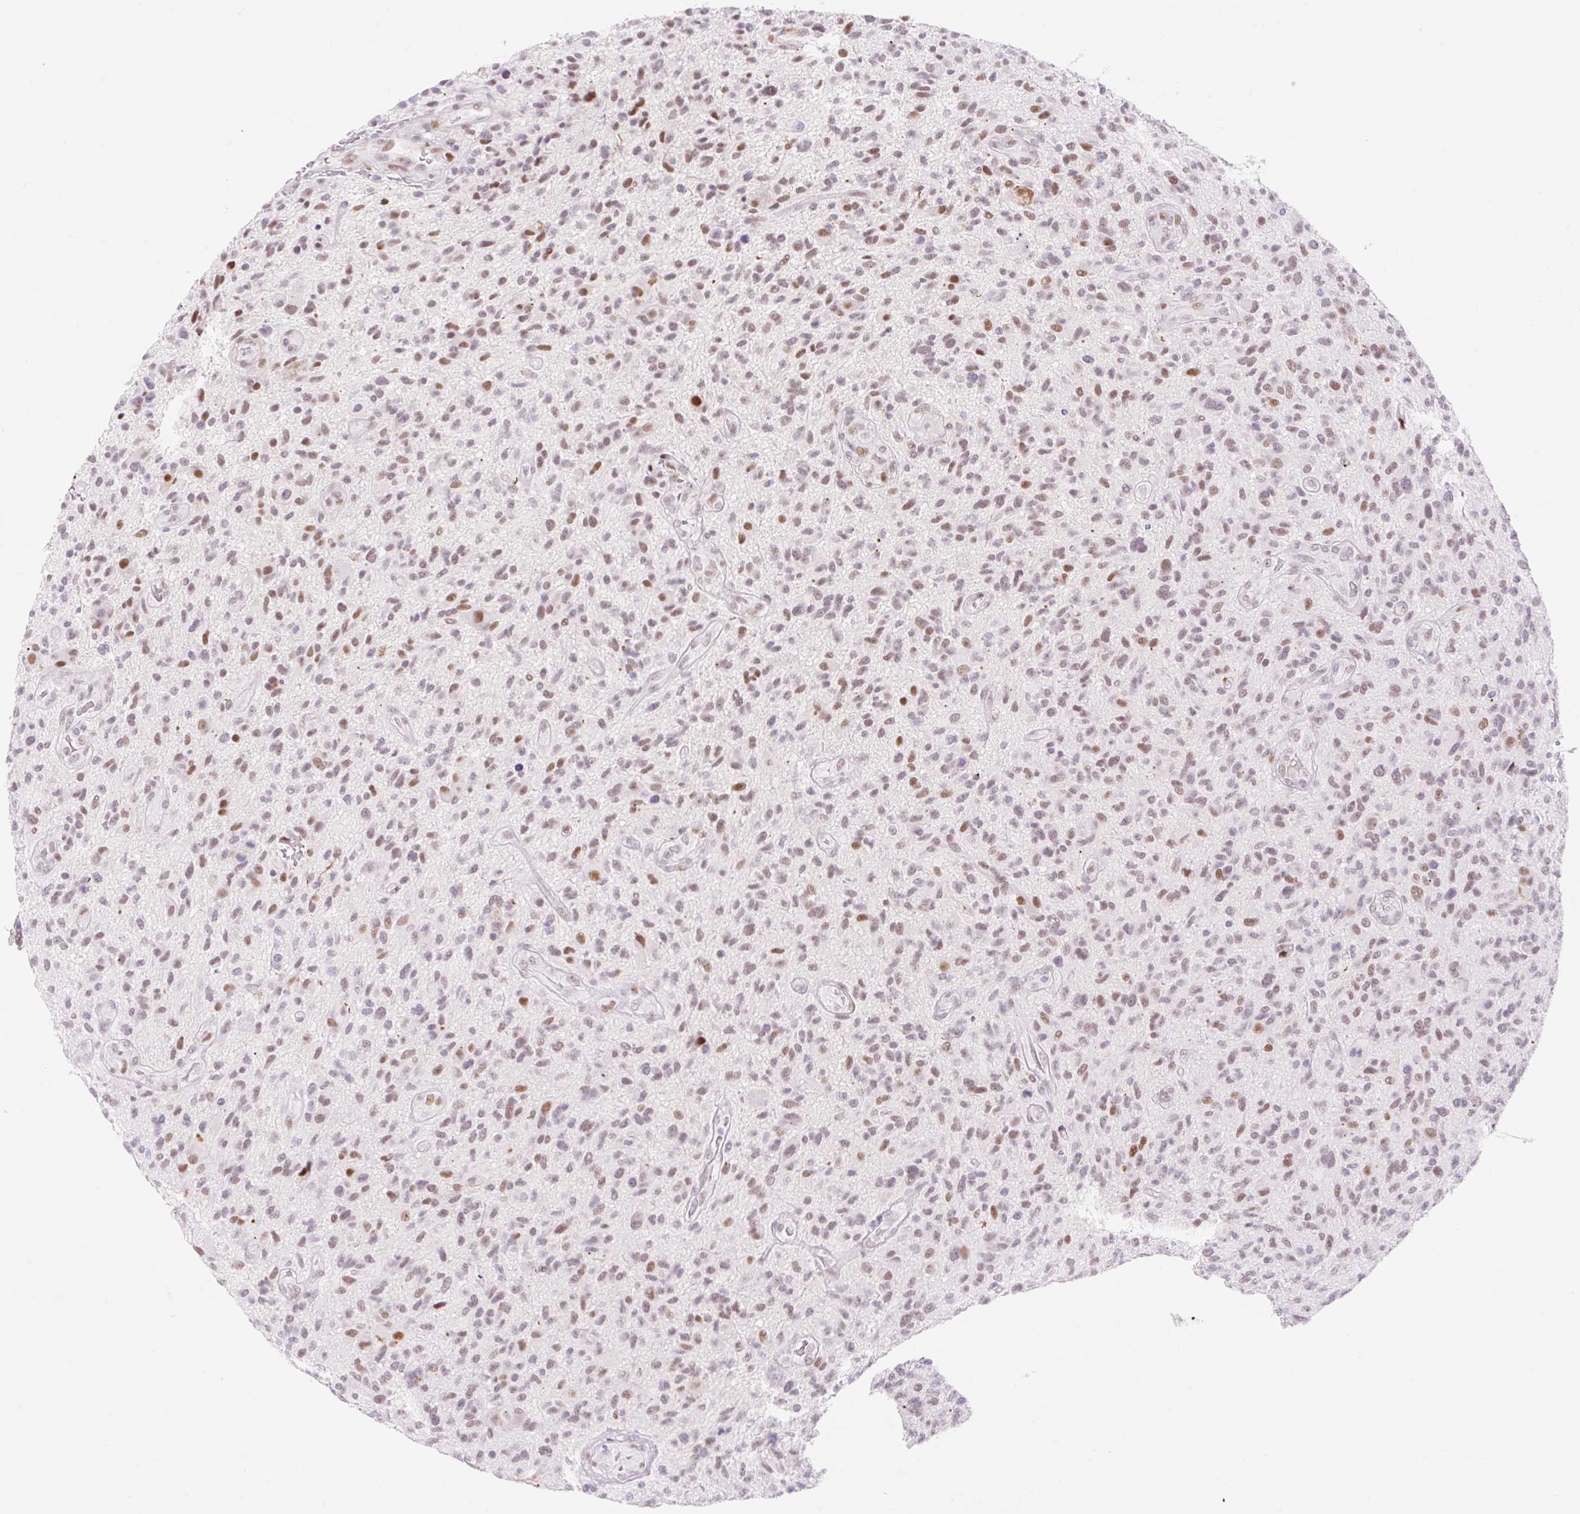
{"staining": {"intensity": "moderate", "quantity": ">75%", "location": "nuclear"}, "tissue": "glioma", "cell_type": "Tumor cells", "image_type": "cancer", "snomed": [{"axis": "morphology", "description": "Glioma, malignant, High grade"}, {"axis": "topography", "description": "Brain"}], "caption": "IHC (DAB) staining of human malignant high-grade glioma reveals moderate nuclear protein expression in about >75% of tumor cells.", "gene": "H2BW1", "patient": {"sex": "male", "age": 47}}